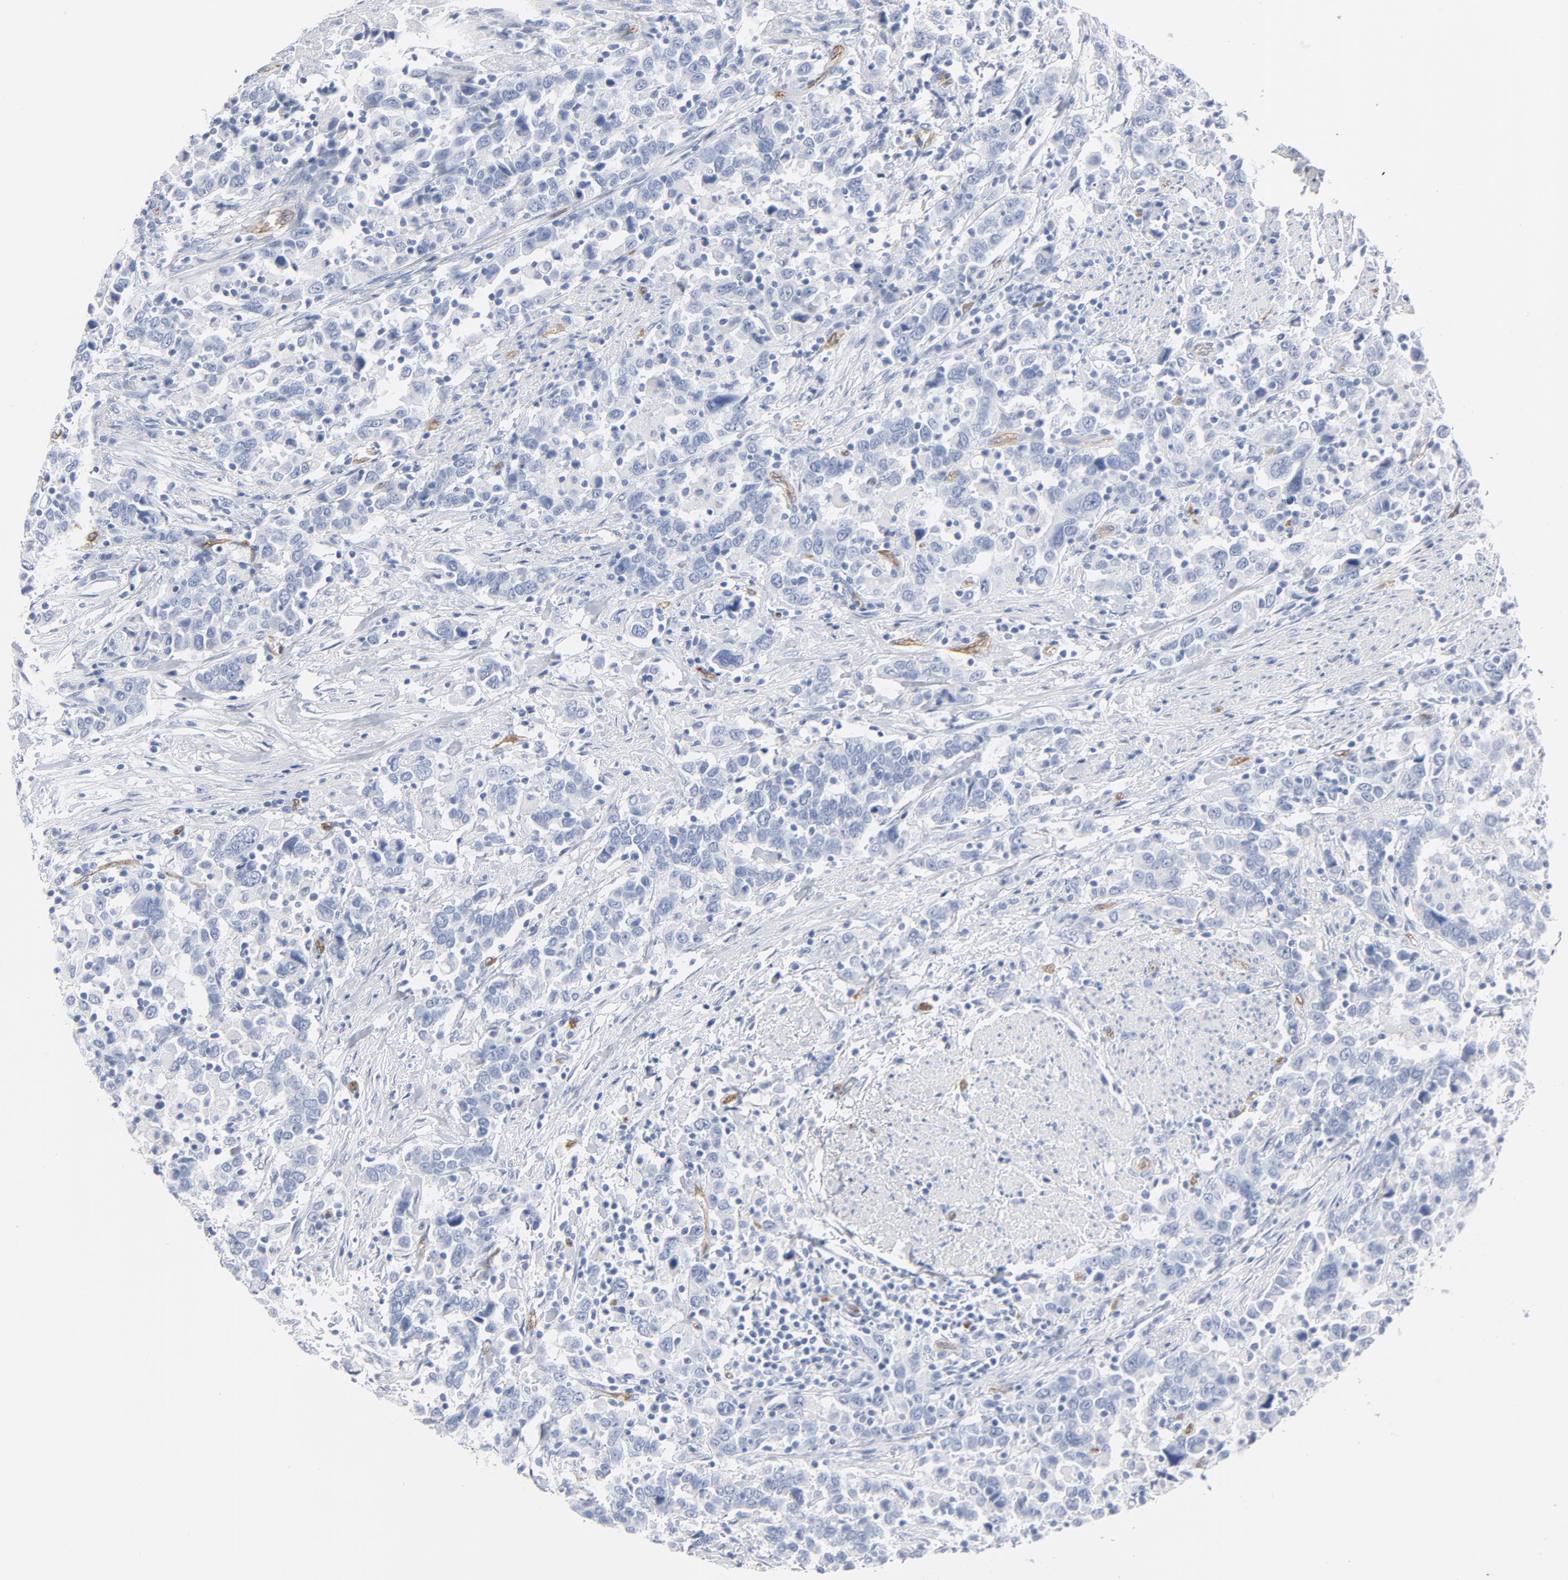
{"staining": {"intensity": "negative", "quantity": "none", "location": "none"}, "tissue": "urothelial cancer", "cell_type": "Tumor cells", "image_type": "cancer", "snomed": [{"axis": "morphology", "description": "Urothelial carcinoma, High grade"}, {"axis": "topography", "description": "Urinary bladder"}], "caption": "This is an immunohistochemistry micrograph of human urothelial carcinoma (high-grade). There is no staining in tumor cells.", "gene": "SHANK3", "patient": {"sex": "male", "age": 61}}